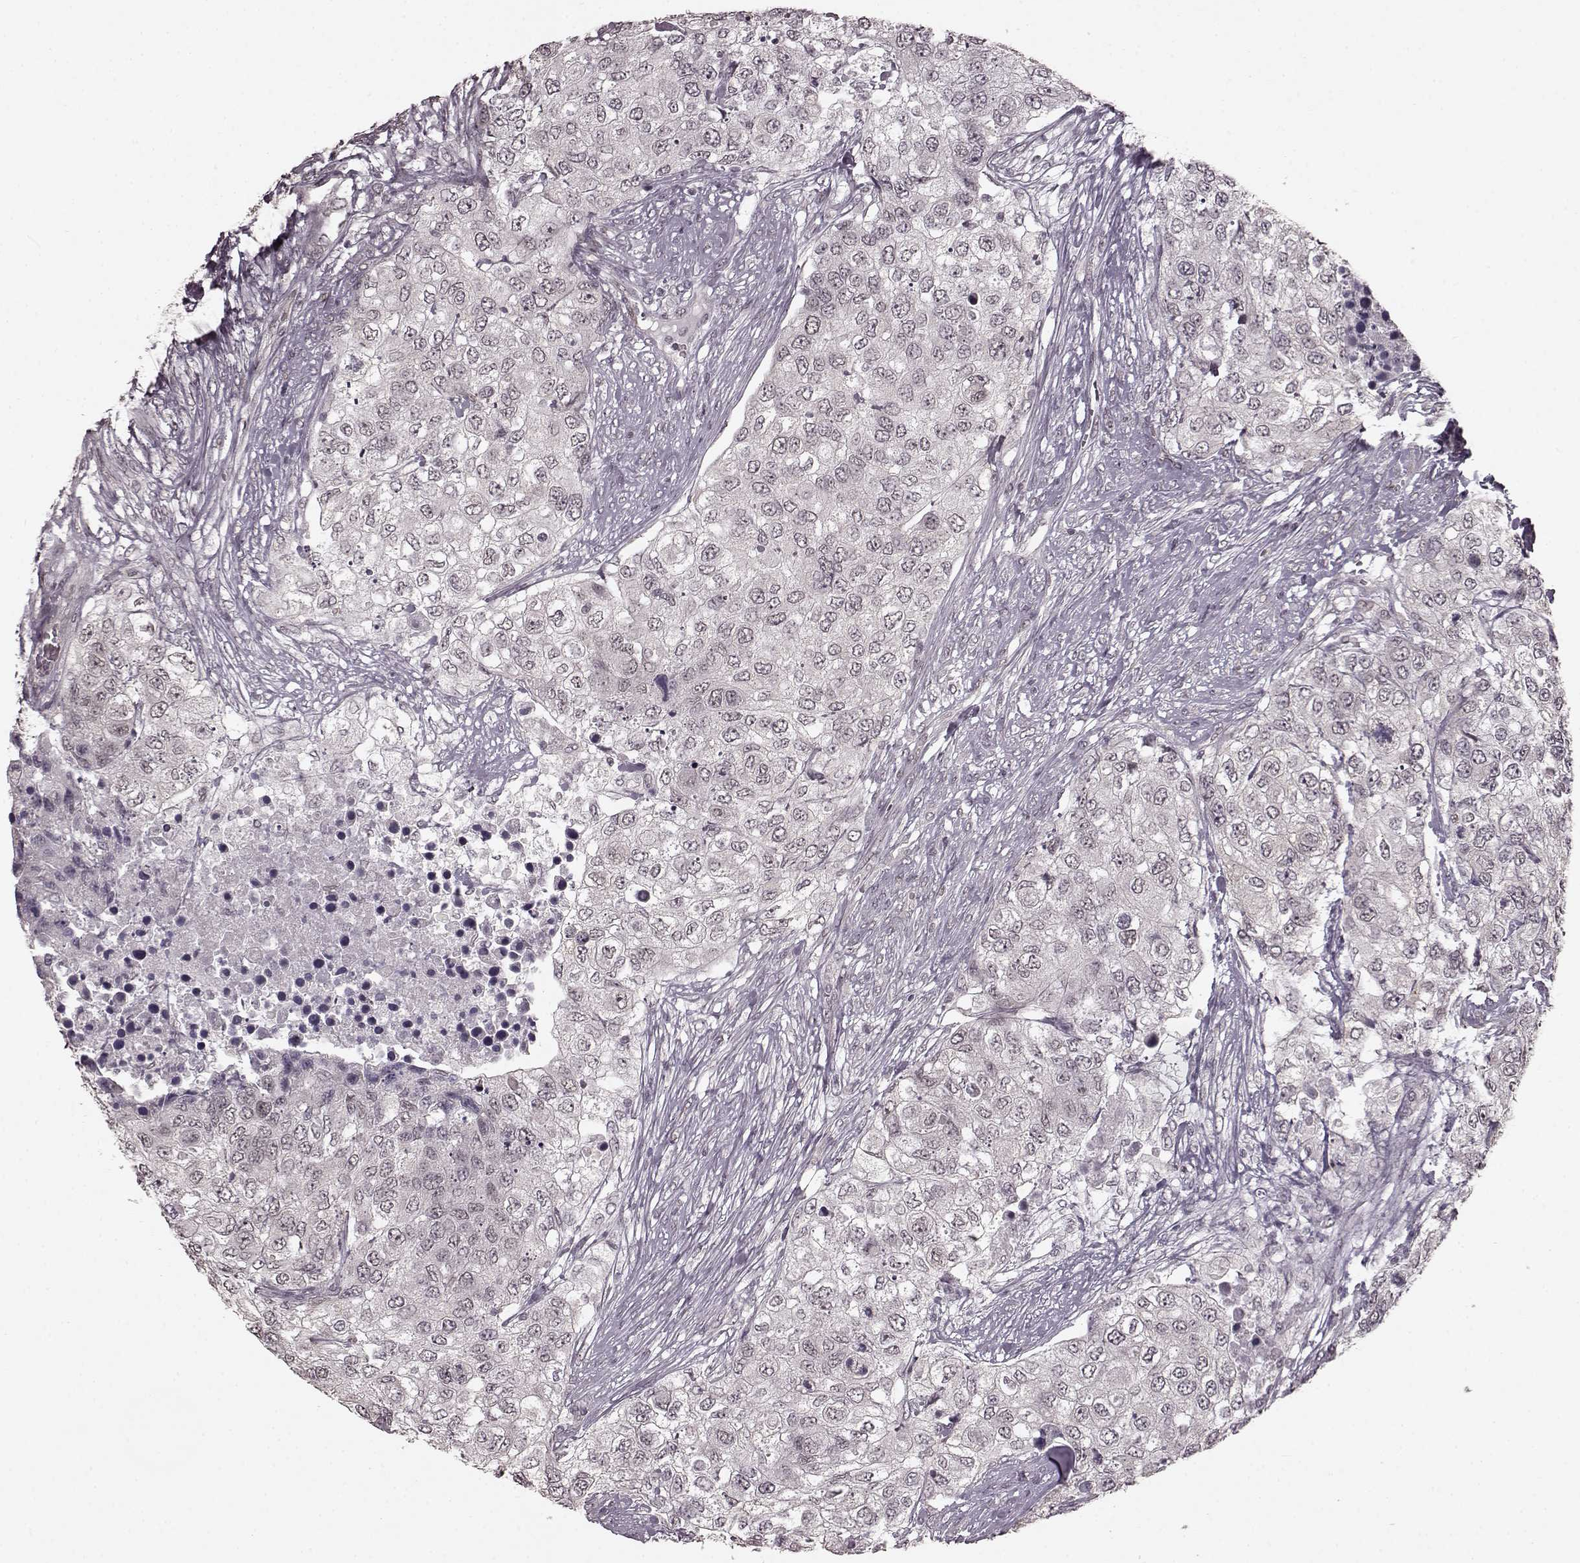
{"staining": {"intensity": "negative", "quantity": "none", "location": "none"}, "tissue": "urothelial cancer", "cell_type": "Tumor cells", "image_type": "cancer", "snomed": [{"axis": "morphology", "description": "Urothelial carcinoma, High grade"}, {"axis": "topography", "description": "Urinary bladder"}], "caption": "A micrograph of human urothelial cancer is negative for staining in tumor cells.", "gene": "PLCB4", "patient": {"sex": "female", "age": 78}}